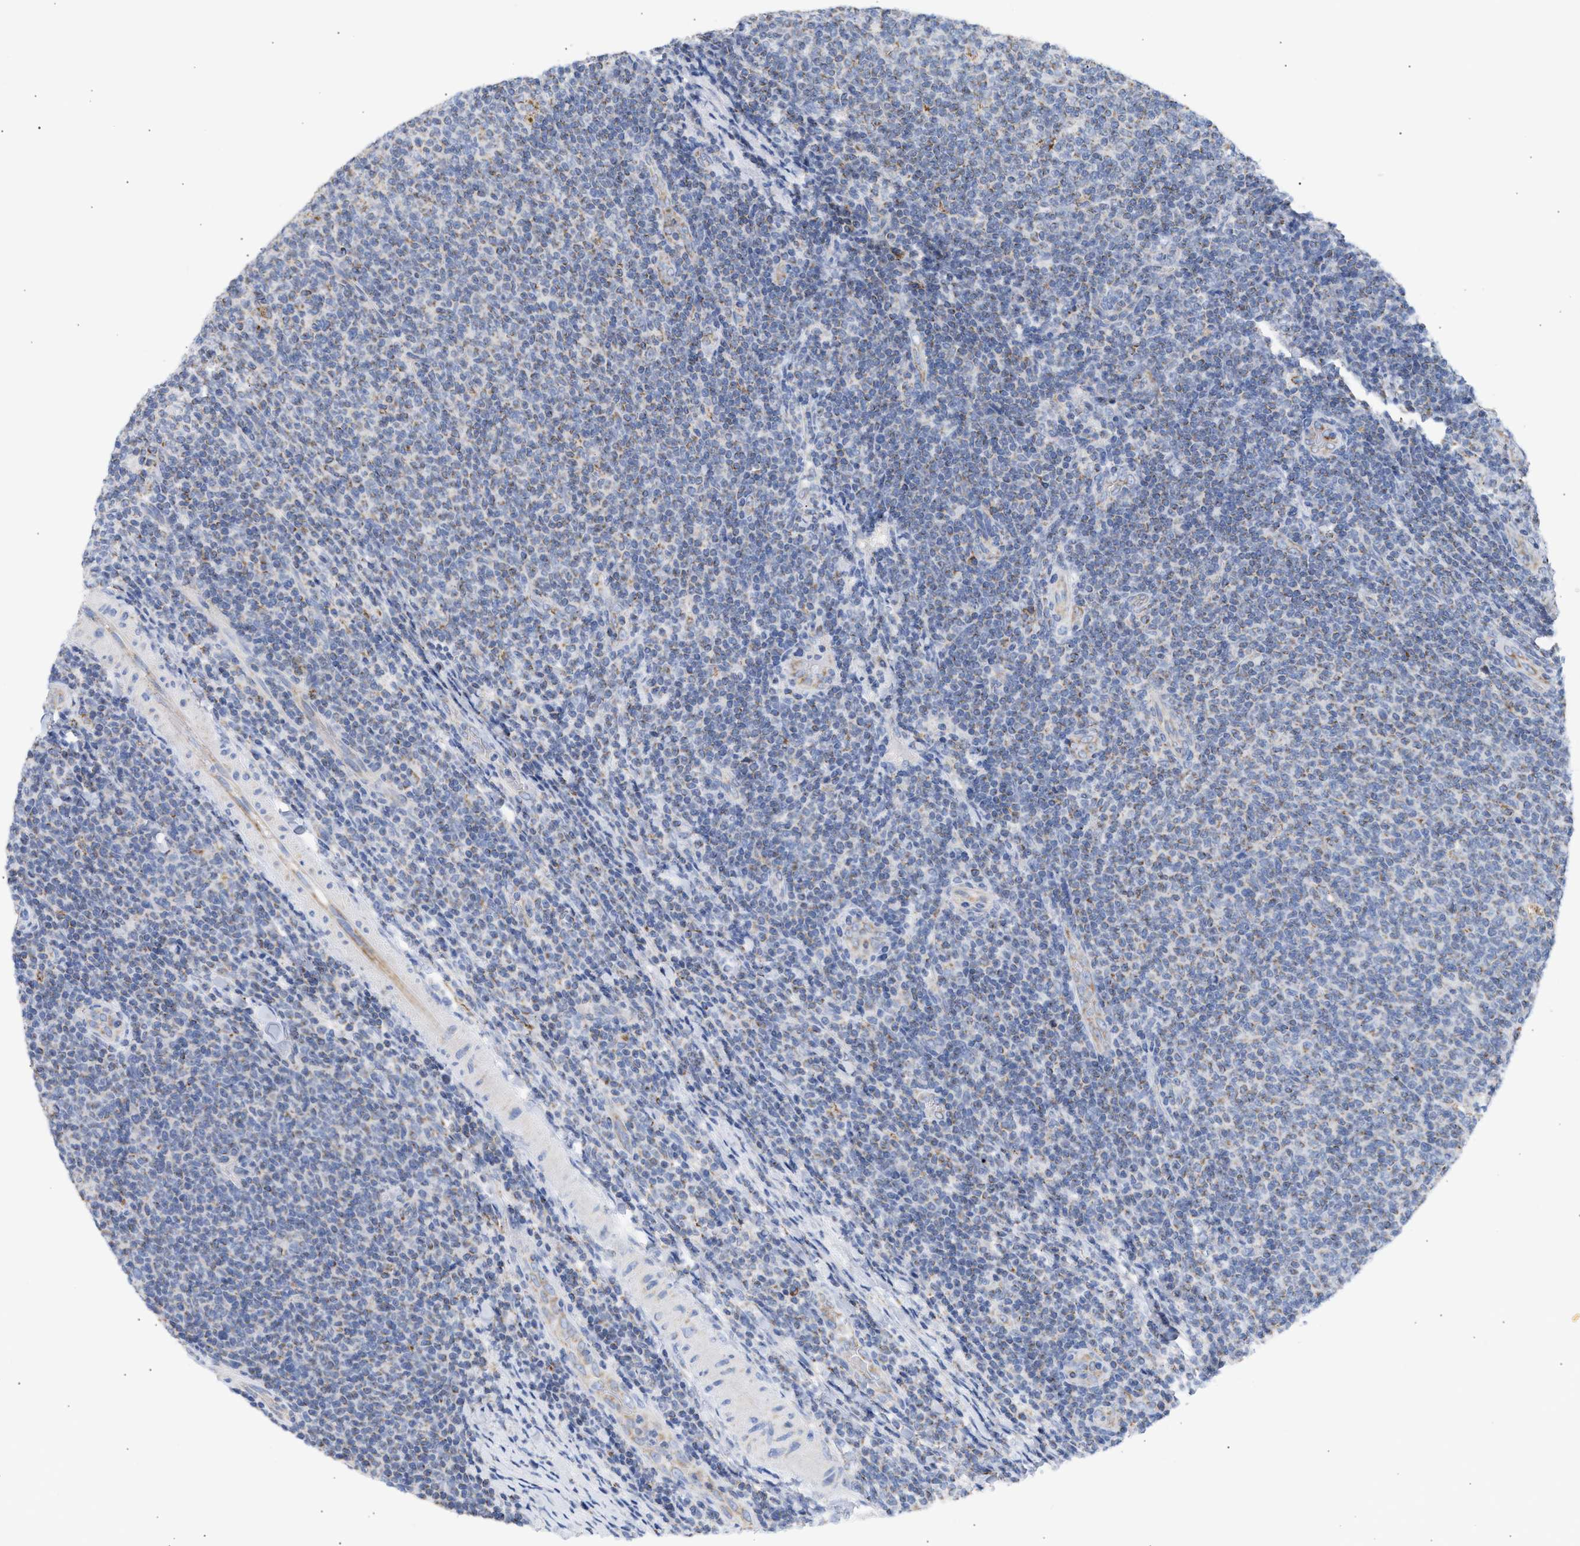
{"staining": {"intensity": "weak", "quantity": "<25%", "location": "cytoplasmic/membranous"}, "tissue": "lymphoma", "cell_type": "Tumor cells", "image_type": "cancer", "snomed": [{"axis": "morphology", "description": "Malignant lymphoma, non-Hodgkin's type, Low grade"}, {"axis": "topography", "description": "Lymph node"}], "caption": "There is no significant staining in tumor cells of lymphoma. The staining is performed using DAB (3,3'-diaminobenzidine) brown chromogen with nuclei counter-stained in using hematoxylin.", "gene": "ACOT13", "patient": {"sex": "male", "age": 66}}